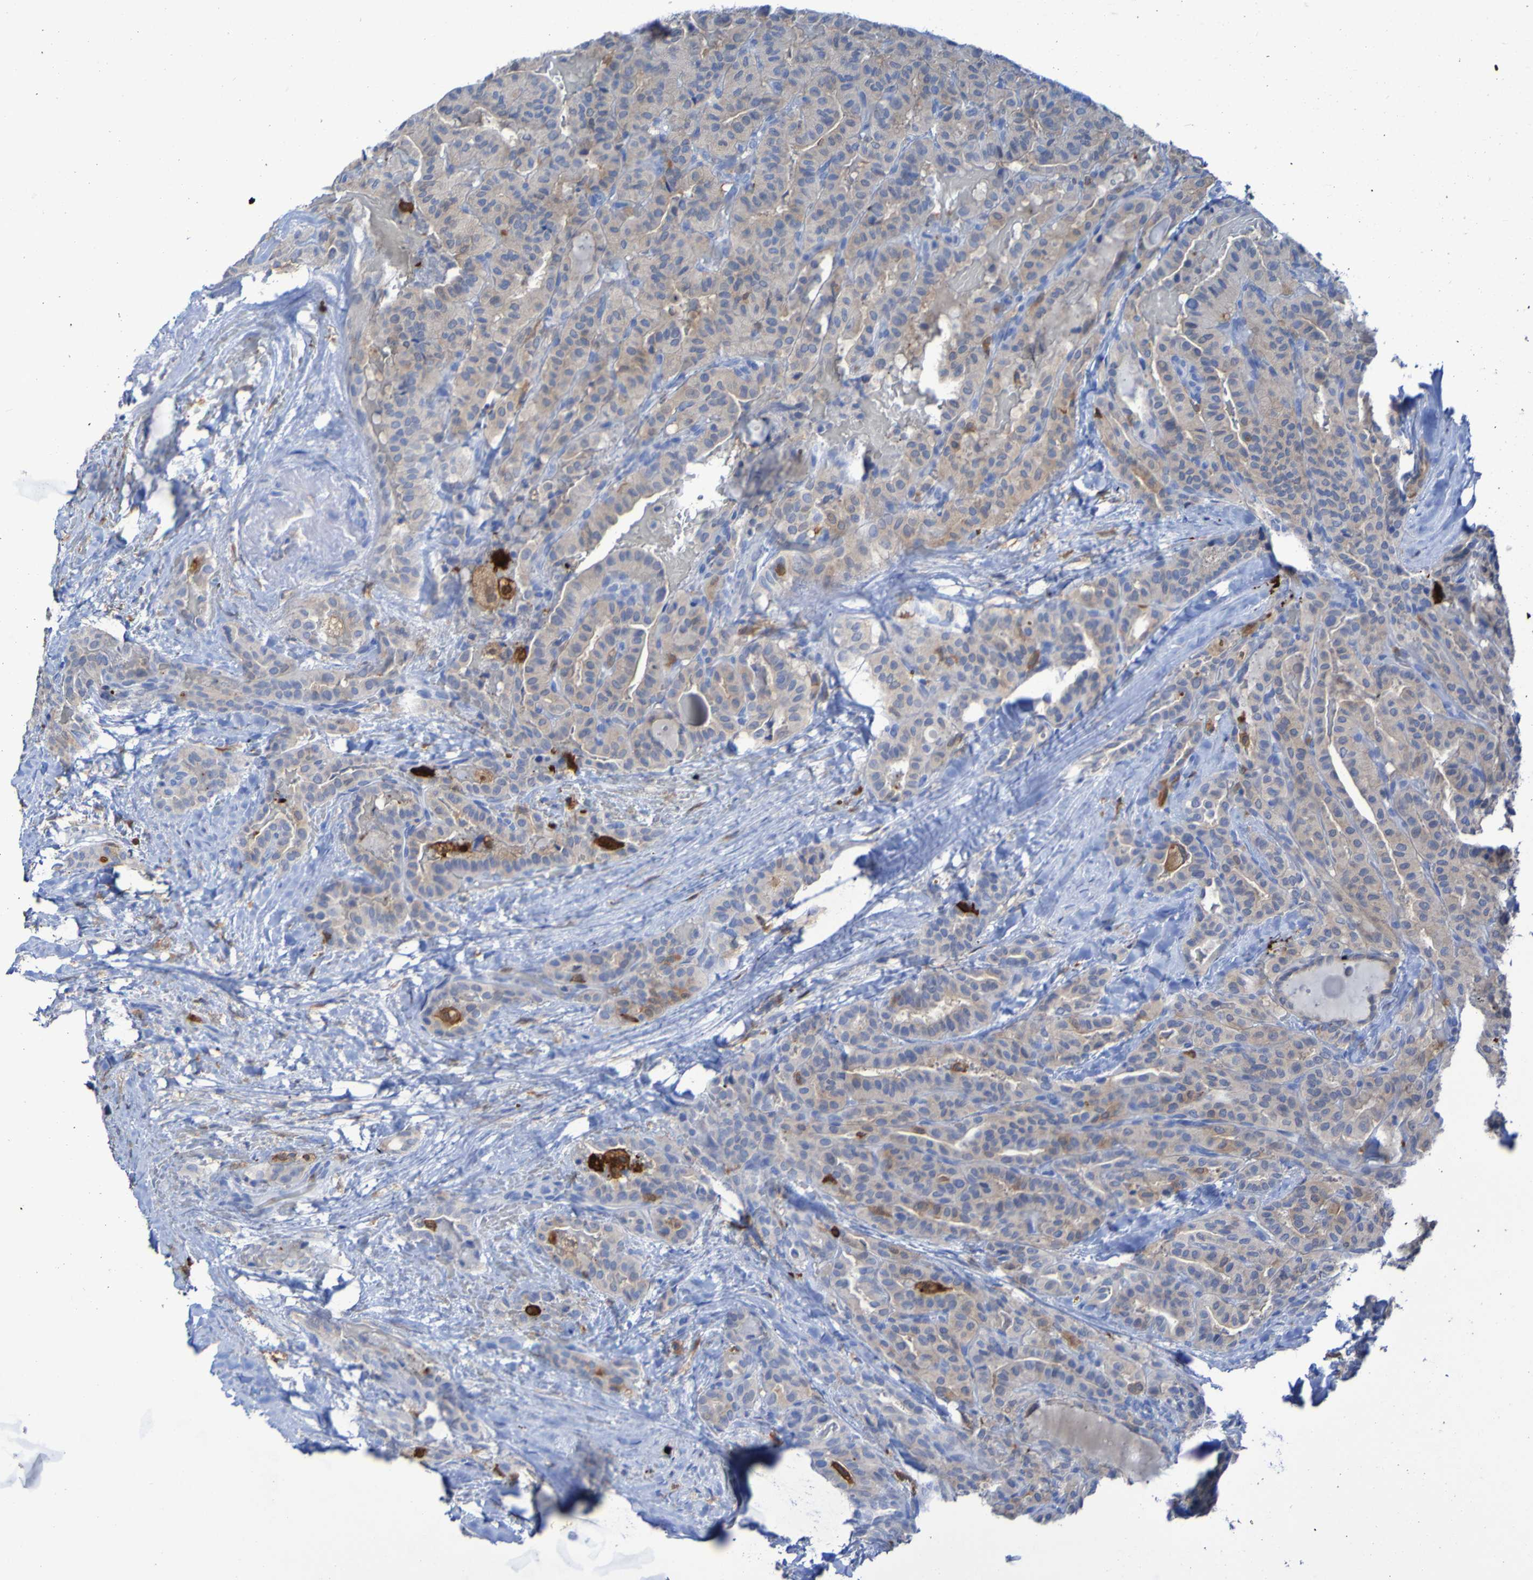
{"staining": {"intensity": "weak", "quantity": "25%-75%", "location": "cytoplasmic/membranous"}, "tissue": "thyroid cancer", "cell_type": "Tumor cells", "image_type": "cancer", "snomed": [{"axis": "morphology", "description": "Papillary adenocarcinoma, NOS"}, {"axis": "topography", "description": "Thyroid gland"}], "caption": "Immunohistochemical staining of human thyroid papillary adenocarcinoma displays weak cytoplasmic/membranous protein staining in about 25%-75% of tumor cells. (Stains: DAB (3,3'-diaminobenzidine) in brown, nuclei in blue, Microscopy: brightfield microscopy at high magnification).", "gene": "MPPE1", "patient": {"sex": "male", "age": 77}}